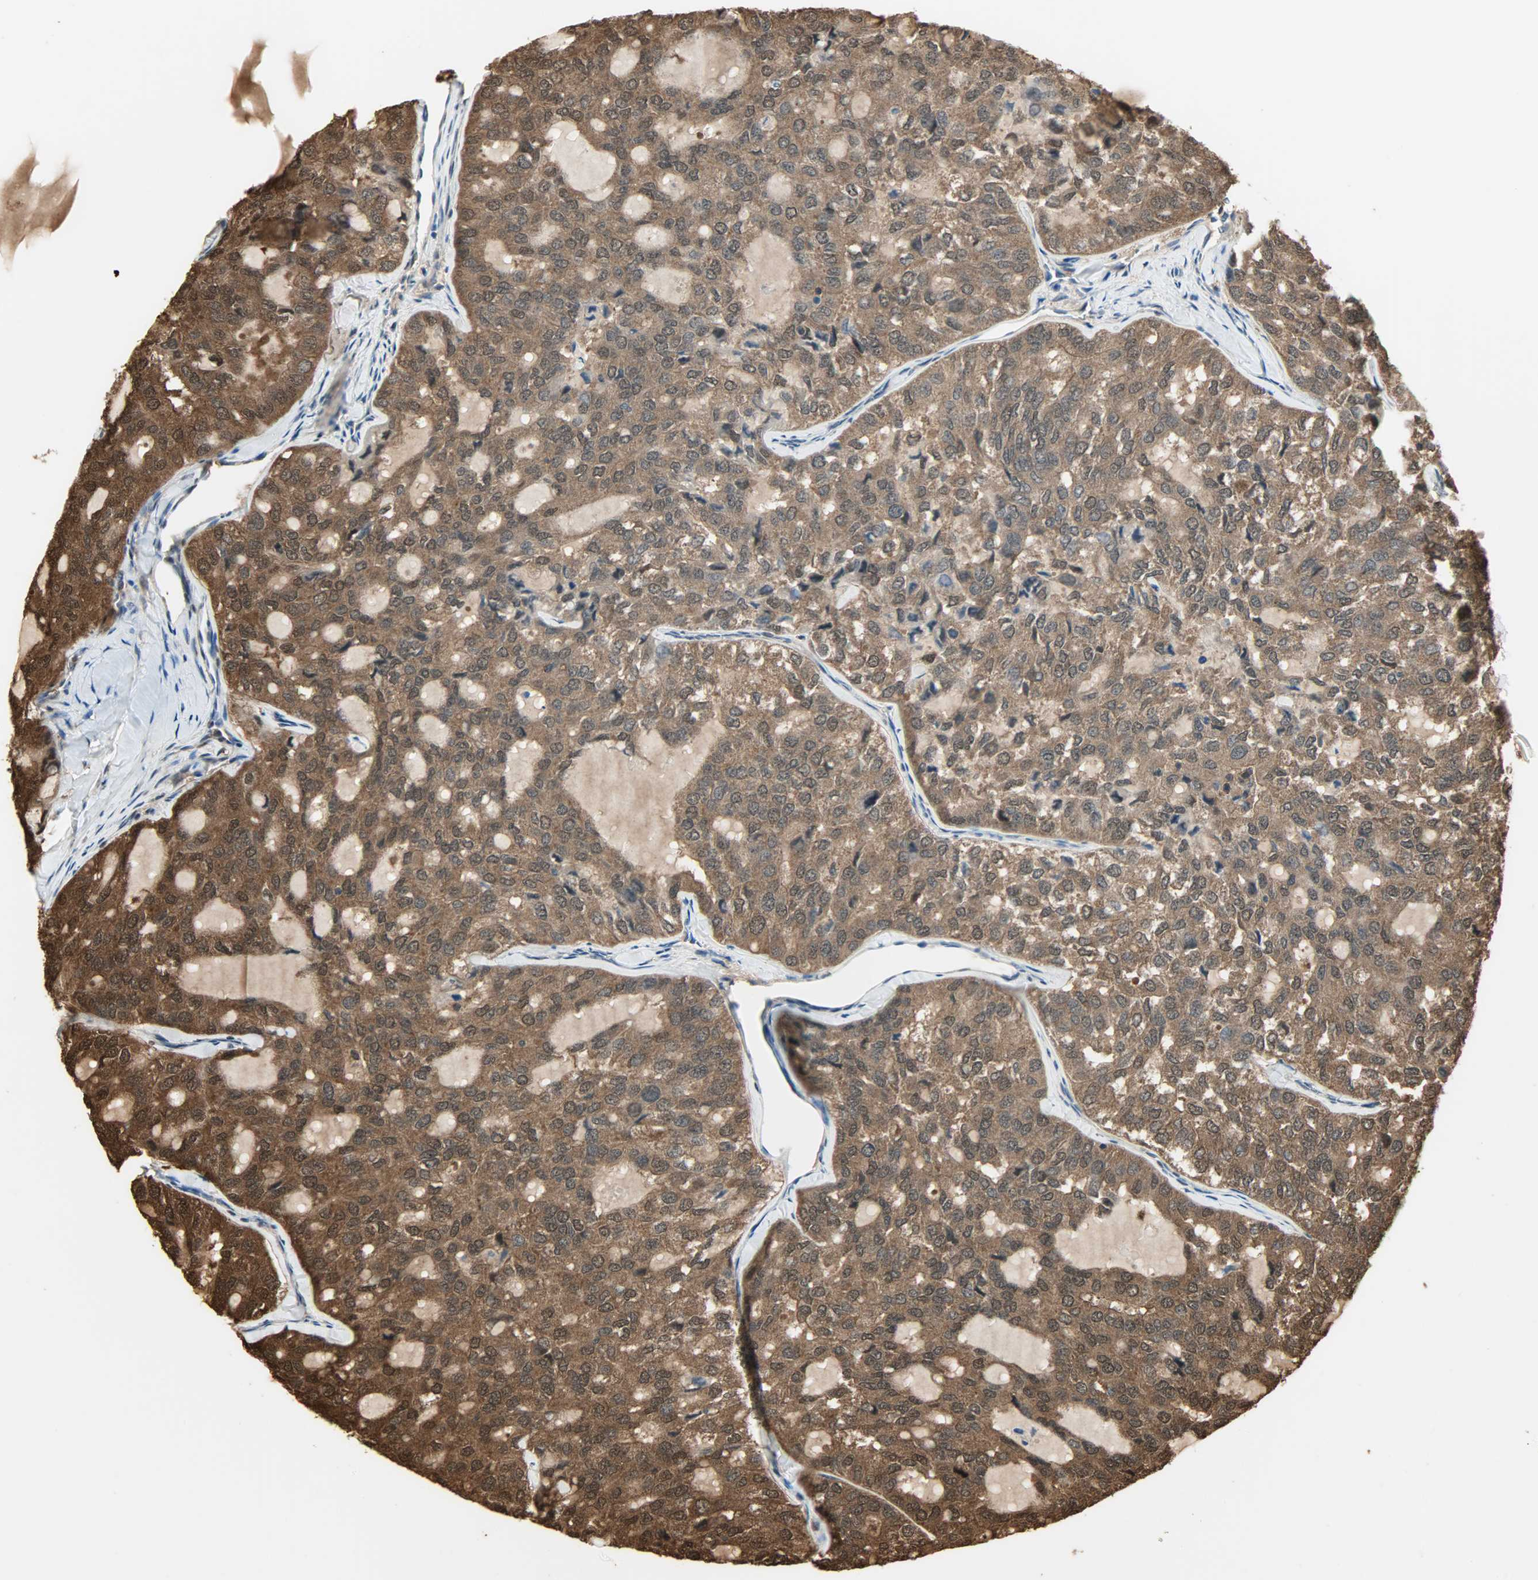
{"staining": {"intensity": "strong", "quantity": ">75%", "location": "cytoplasmic/membranous,nuclear"}, "tissue": "thyroid cancer", "cell_type": "Tumor cells", "image_type": "cancer", "snomed": [{"axis": "morphology", "description": "Follicular adenoma carcinoma, NOS"}, {"axis": "topography", "description": "Thyroid gland"}], "caption": "Thyroid follicular adenoma carcinoma tissue exhibits strong cytoplasmic/membranous and nuclear expression in approximately >75% of tumor cells", "gene": "YWHAZ", "patient": {"sex": "male", "age": 75}}